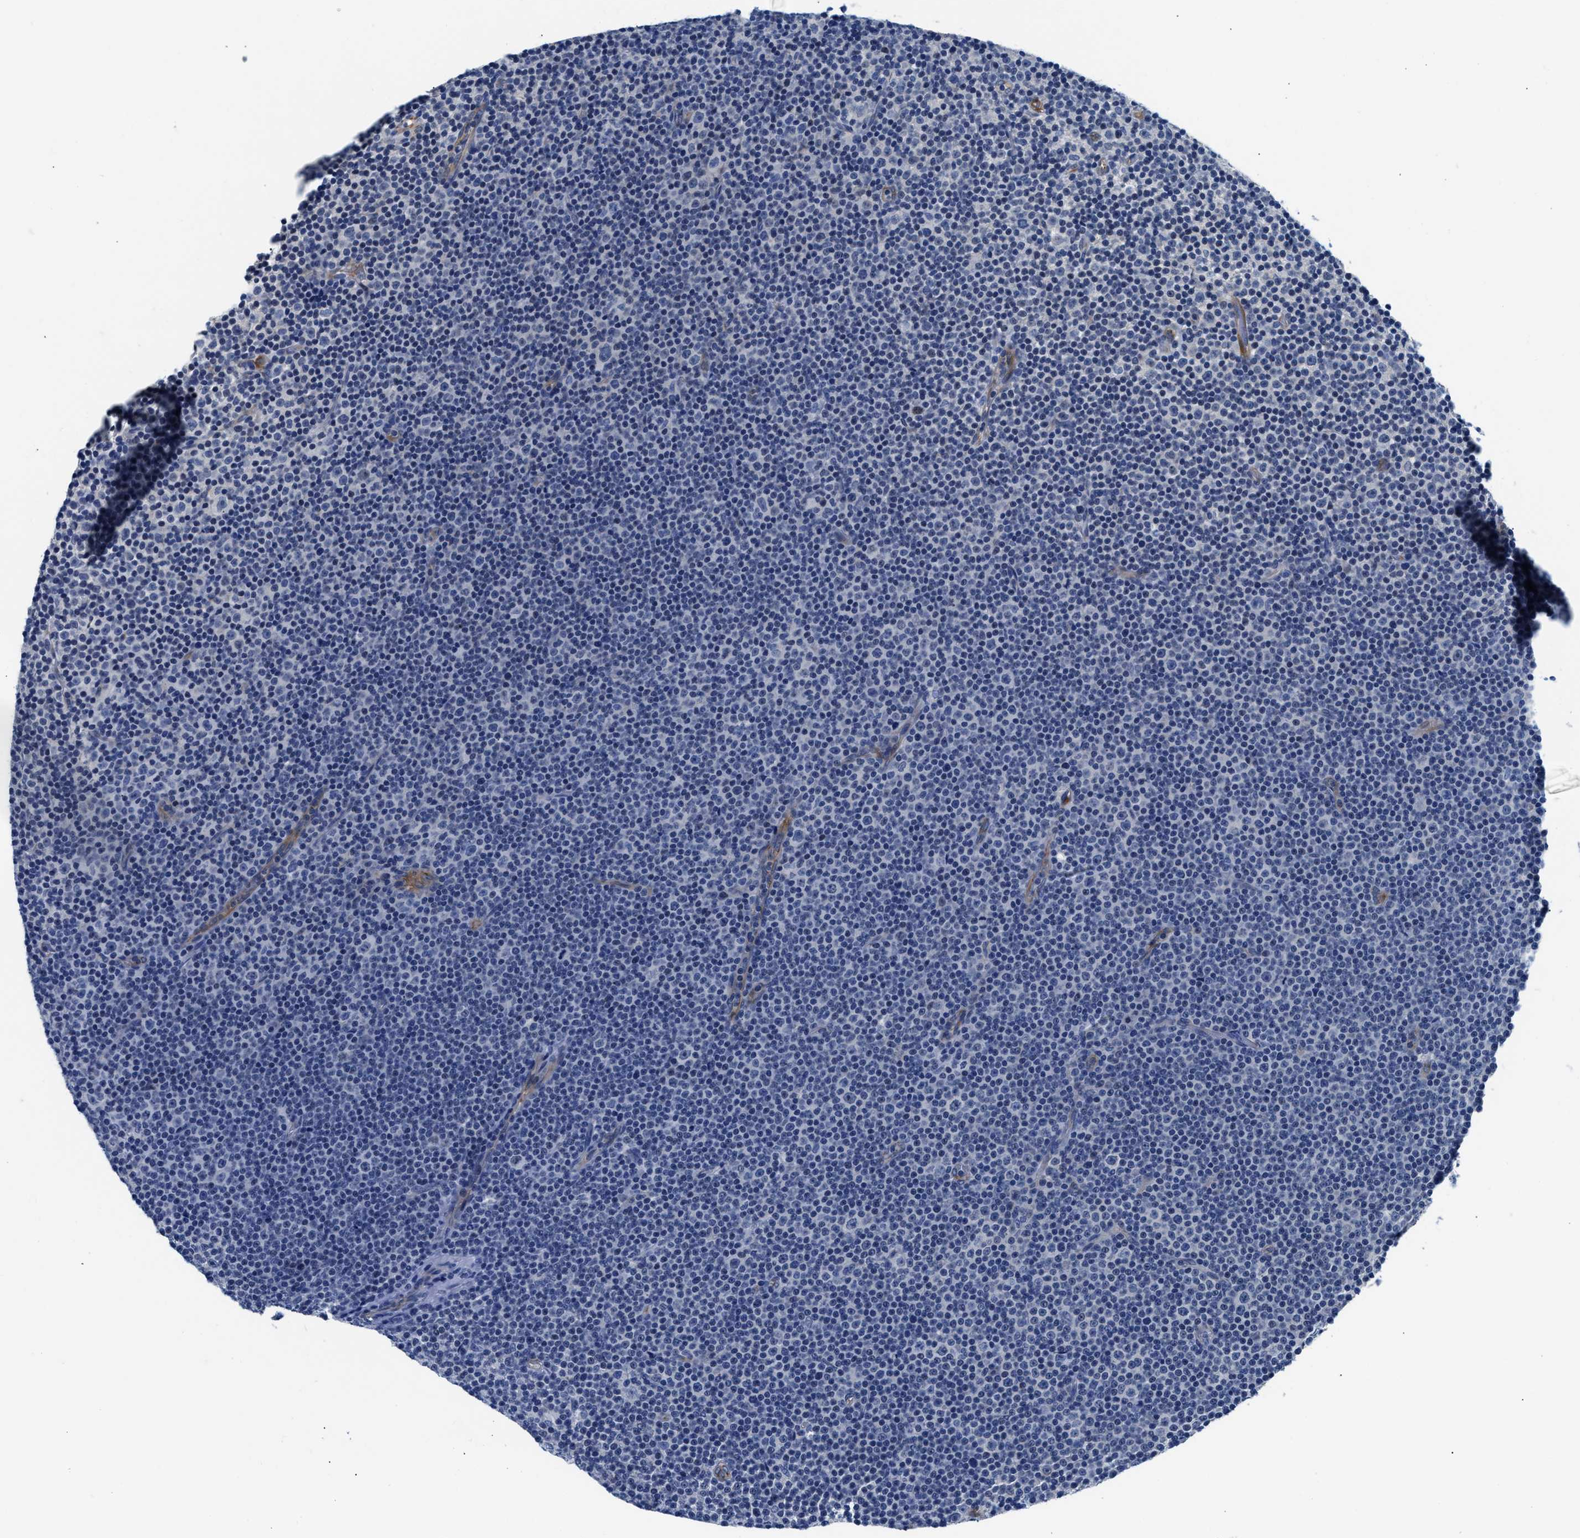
{"staining": {"intensity": "negative", "quantity": "none", "location": "none"}, "tissue": "lymphoma", "cell_type": "Tumor cells", "image_type": "cancer", "snomed": [{"axis": "morphology", "description": "Malignant lymphoma, non-Hodgkin's type, Low grade"}, {"axis": "topography", "description": "Lymph node"}], "caption": "Photomicrograph shows no protein positivity in tumor cells of lymphoma tissue. (Brightfield microscopy of DAB IHC at high magnification).", "gene": "PARG", "patient": {"sex": "female", "age": 67}}